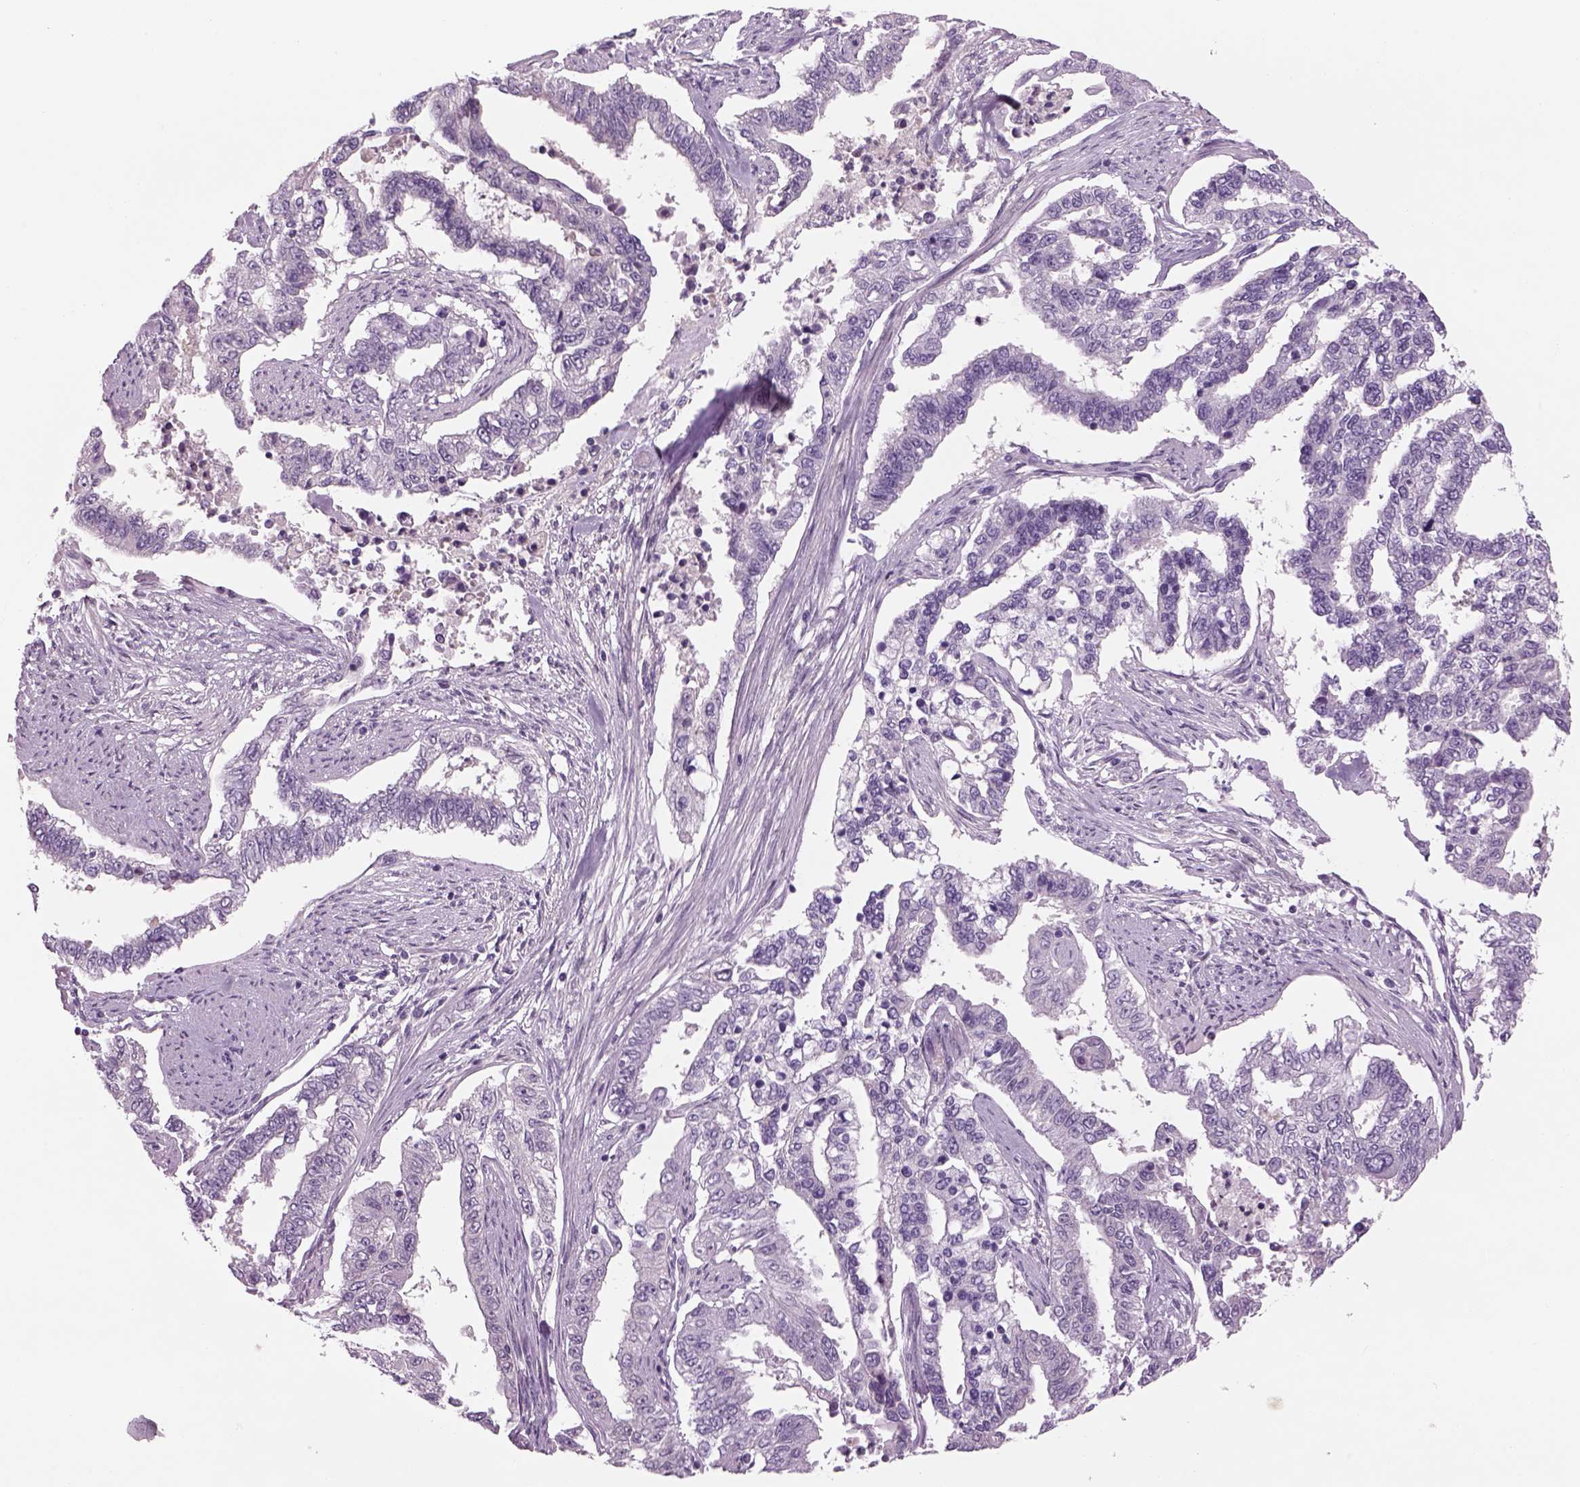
{"staining": {"intensity": "negative", "quantity": "none", "location": "none"}, "tissue": "endometrial cancer", "cell_type": "Tumor cells", "image_type": "cancer", "snomed": [{"axis": "morphology", "description": "Adenocarcinoma, NOS"}, {"axis": "topography", "description": "Uterus"}], "caption": "Immunohistochemical staining of adenocarcinoma (endometrial) shows no significant staining in tumor cells. (Brightfield microscopy of DAB (3,3'-diaminobenzidine) immunohistochemistry at high magnification).", "gene": "MDH1B", "patient": {"sex": "female", "age": 59}}